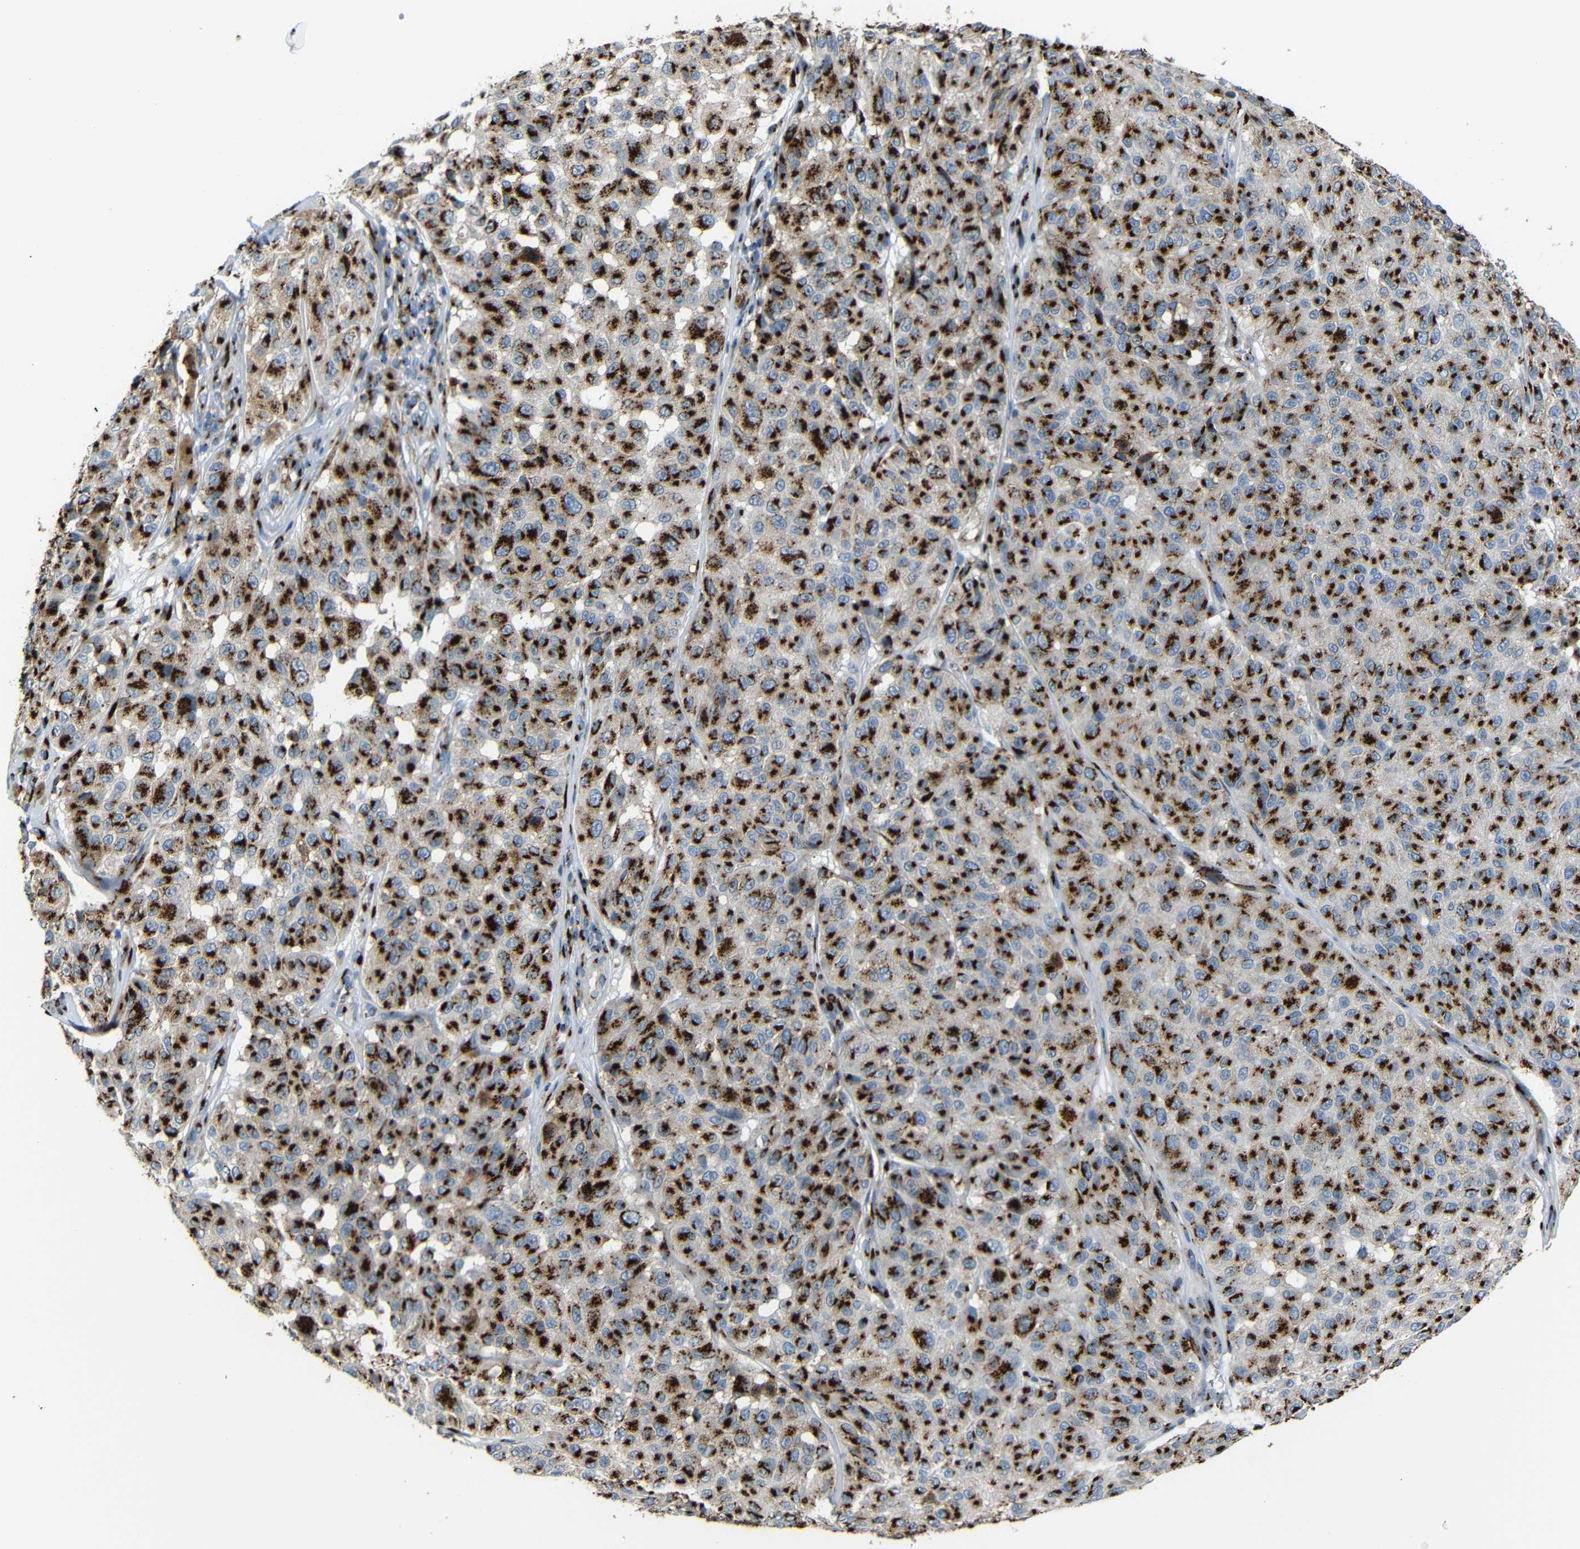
{"staining": {"intensity": "strong", "quantity": ">75%", "location": "cytoplasmic/membranous"}, "tissue": "melanoma", "cell_type": "Tumor cells", "image_type": "cancer", "snomed": [{"axis": "morphology", "description": "Malignant melanoma, NOS"}, {"axis": "topography", "description": "Skin"}], "caption": "Human melanoma stained for a protein (brown) reveals strong cytoplasmic/membranous positive expression in about >75% of tumor cells.", "gene": "TGOLN2", "patient": {"sex": "female", "age": 46}}